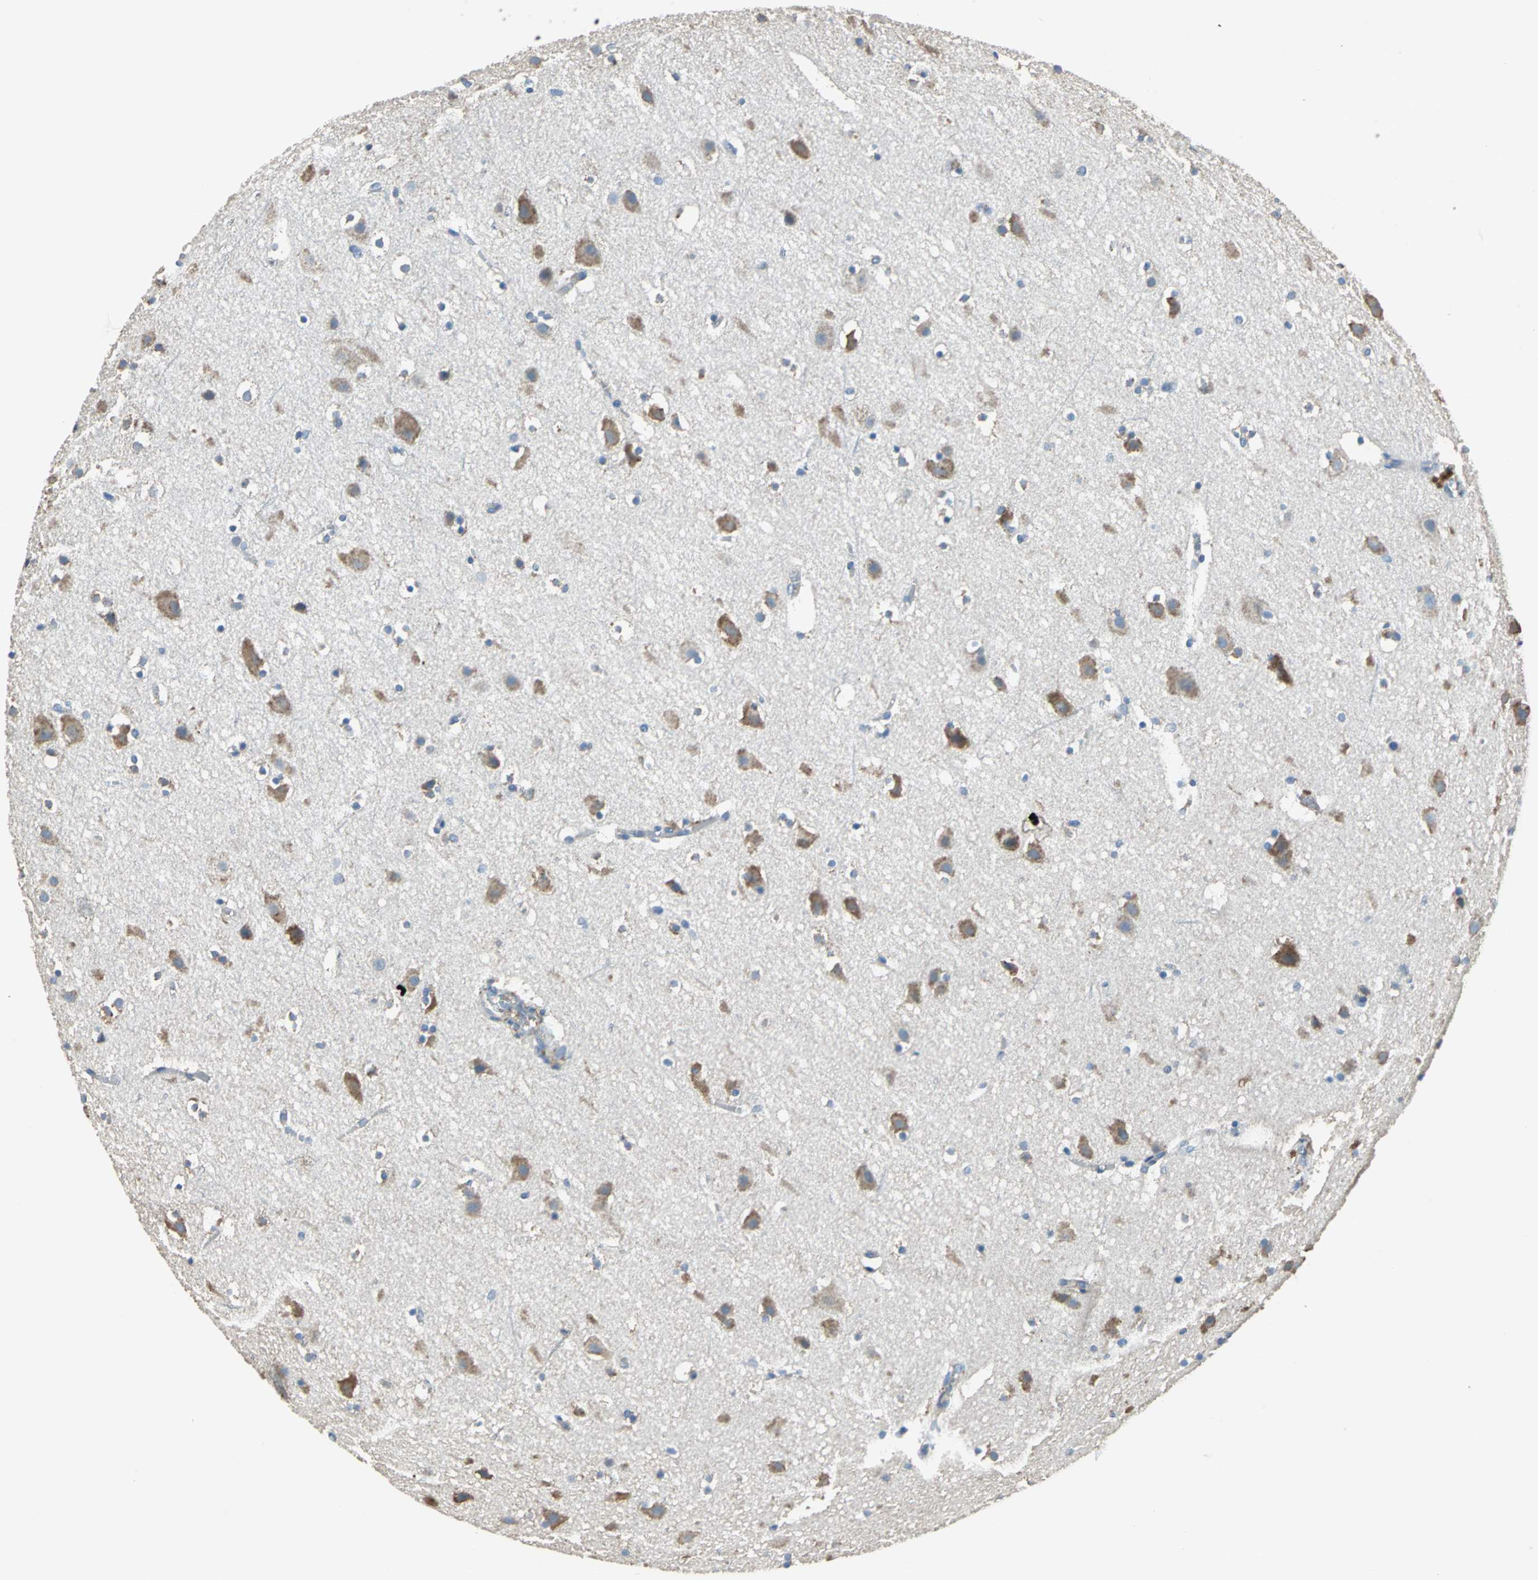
{"staining": {"intensity": "negative", "quantity": "none", "location": "none"}, "tissue": "cerebral cortex", "cell_type": "Endothelial cells", "image_type": "normal", "snomed": [{"axis": "morphology", "description": "Normal tissue, NOS"}, {"axis": "topography", "description": "Cerebral cortex"}], "caption": "A high-resolution photomicrograph shows IHC staining of benign cerebral cortex, which reveals no significant staining in endothelial cells.", "gene": "HEPH", "patient": {"sex": "male", "age": 45}}